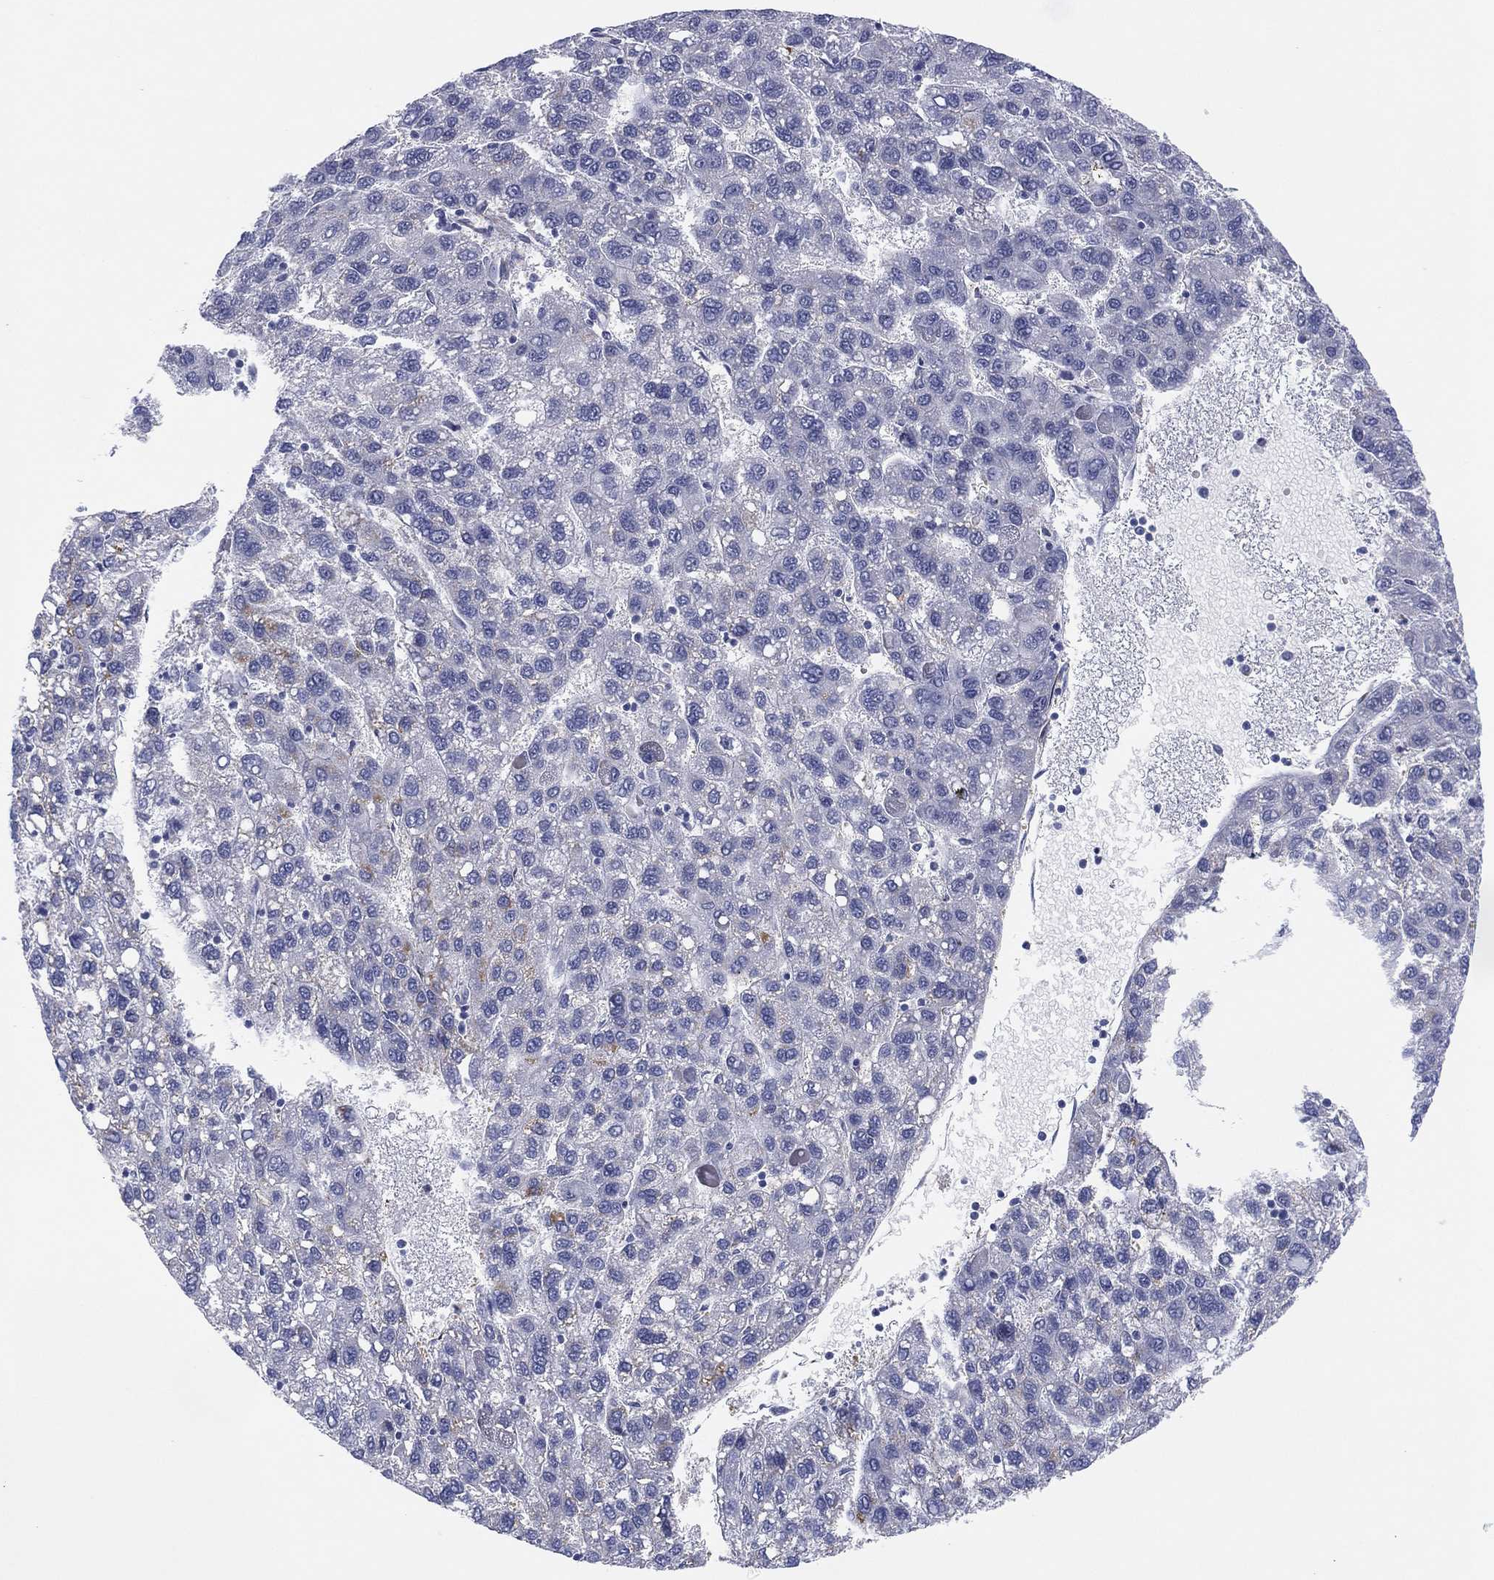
{"staining": {"intensity": "weak", "quantity": "<25%", "location": "cytoplasmic/membranous"}, "tissue": "liver cancer", "cell_type": "Tumor cells", "image_type": "cancer", "snomed": [{"axis": "morphology", "description": "Carcinoma, Hepatocellular, NOS"}, {"axis": "topography", "description": "Liver"}], "caption": "High magnification brightfield microscopy of liver cancer stained with DAB (brown) and counterstained with hematoxylin (blue): tumor cells show no significant expression.", "gene": "MLF1", "patient": {"sex": "female", "age": 82}}